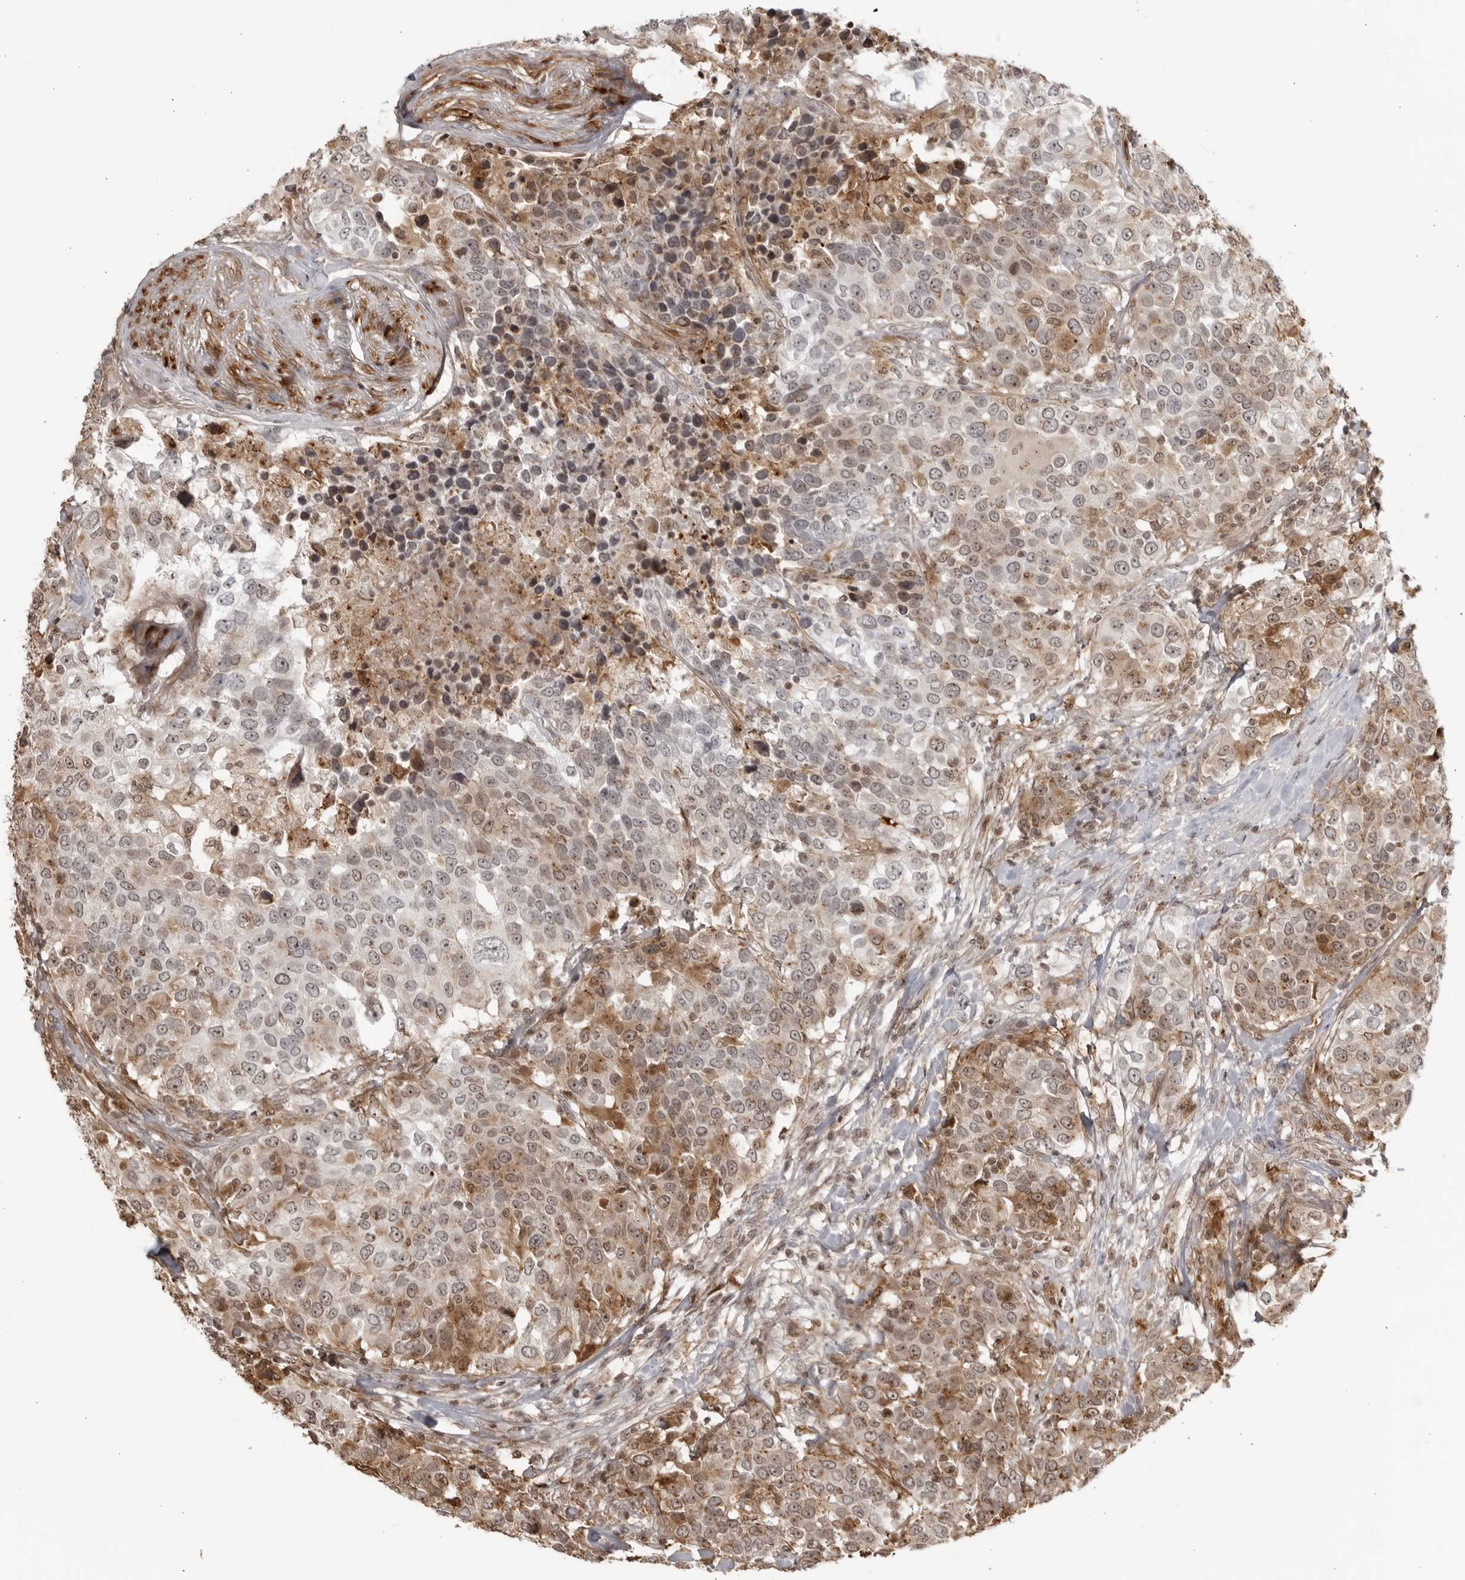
{"staining": {"intensity": "moderate", "quantity": "25%-75%", "location": "cytoplasmic/membranous,nuclear"}, "tissue": "urothelial cancer", "cell_type": "Tumor cells", "image_type": "cancer", "snomed": [{"axis": "morphology", "description": "Urothelial carcinoma, High grade"}, {"axis": "topography", "description": "Urinary bladder"}], "caption": "Urothelial cancer tissue displays moderate cytoplasmic/membranous and nuclear staining in about 25%-75% of tumor cells", "gene": "TCF21", "patient": {"sex": "female", "age": 80}}